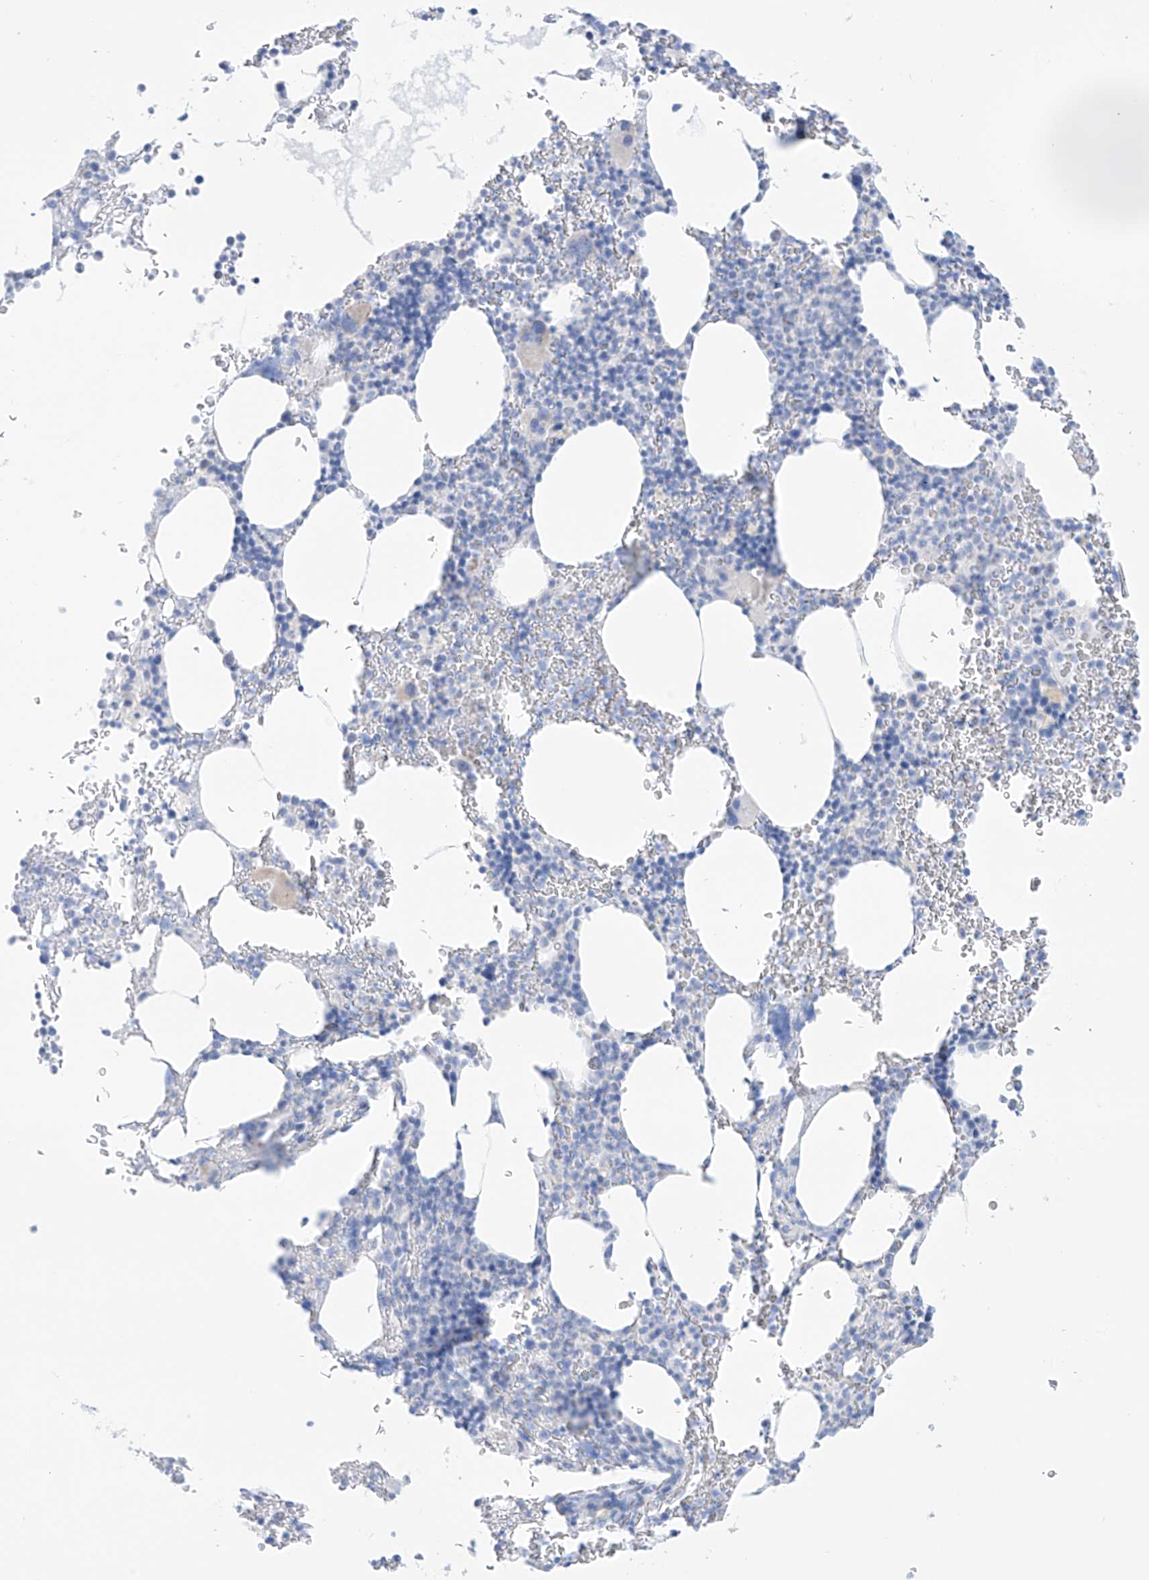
{"staining": {"intensity": "negative", "quantity": "none", "location": "none"}, "tissue": "bone marrow", "cell_type": "Hematopoietic cells", "image_type": "normal", "snomed": [{"axis": "morphology", "description": "Normal tissue, NOS"}, {"axis": "topography", "description": "Bone marrow"}], "caption": "Image shows no significant protein staining in hematopoietic cells of normal bone marrow.", "gene": "SLC26A3", "patient": {"sex": "male"}}